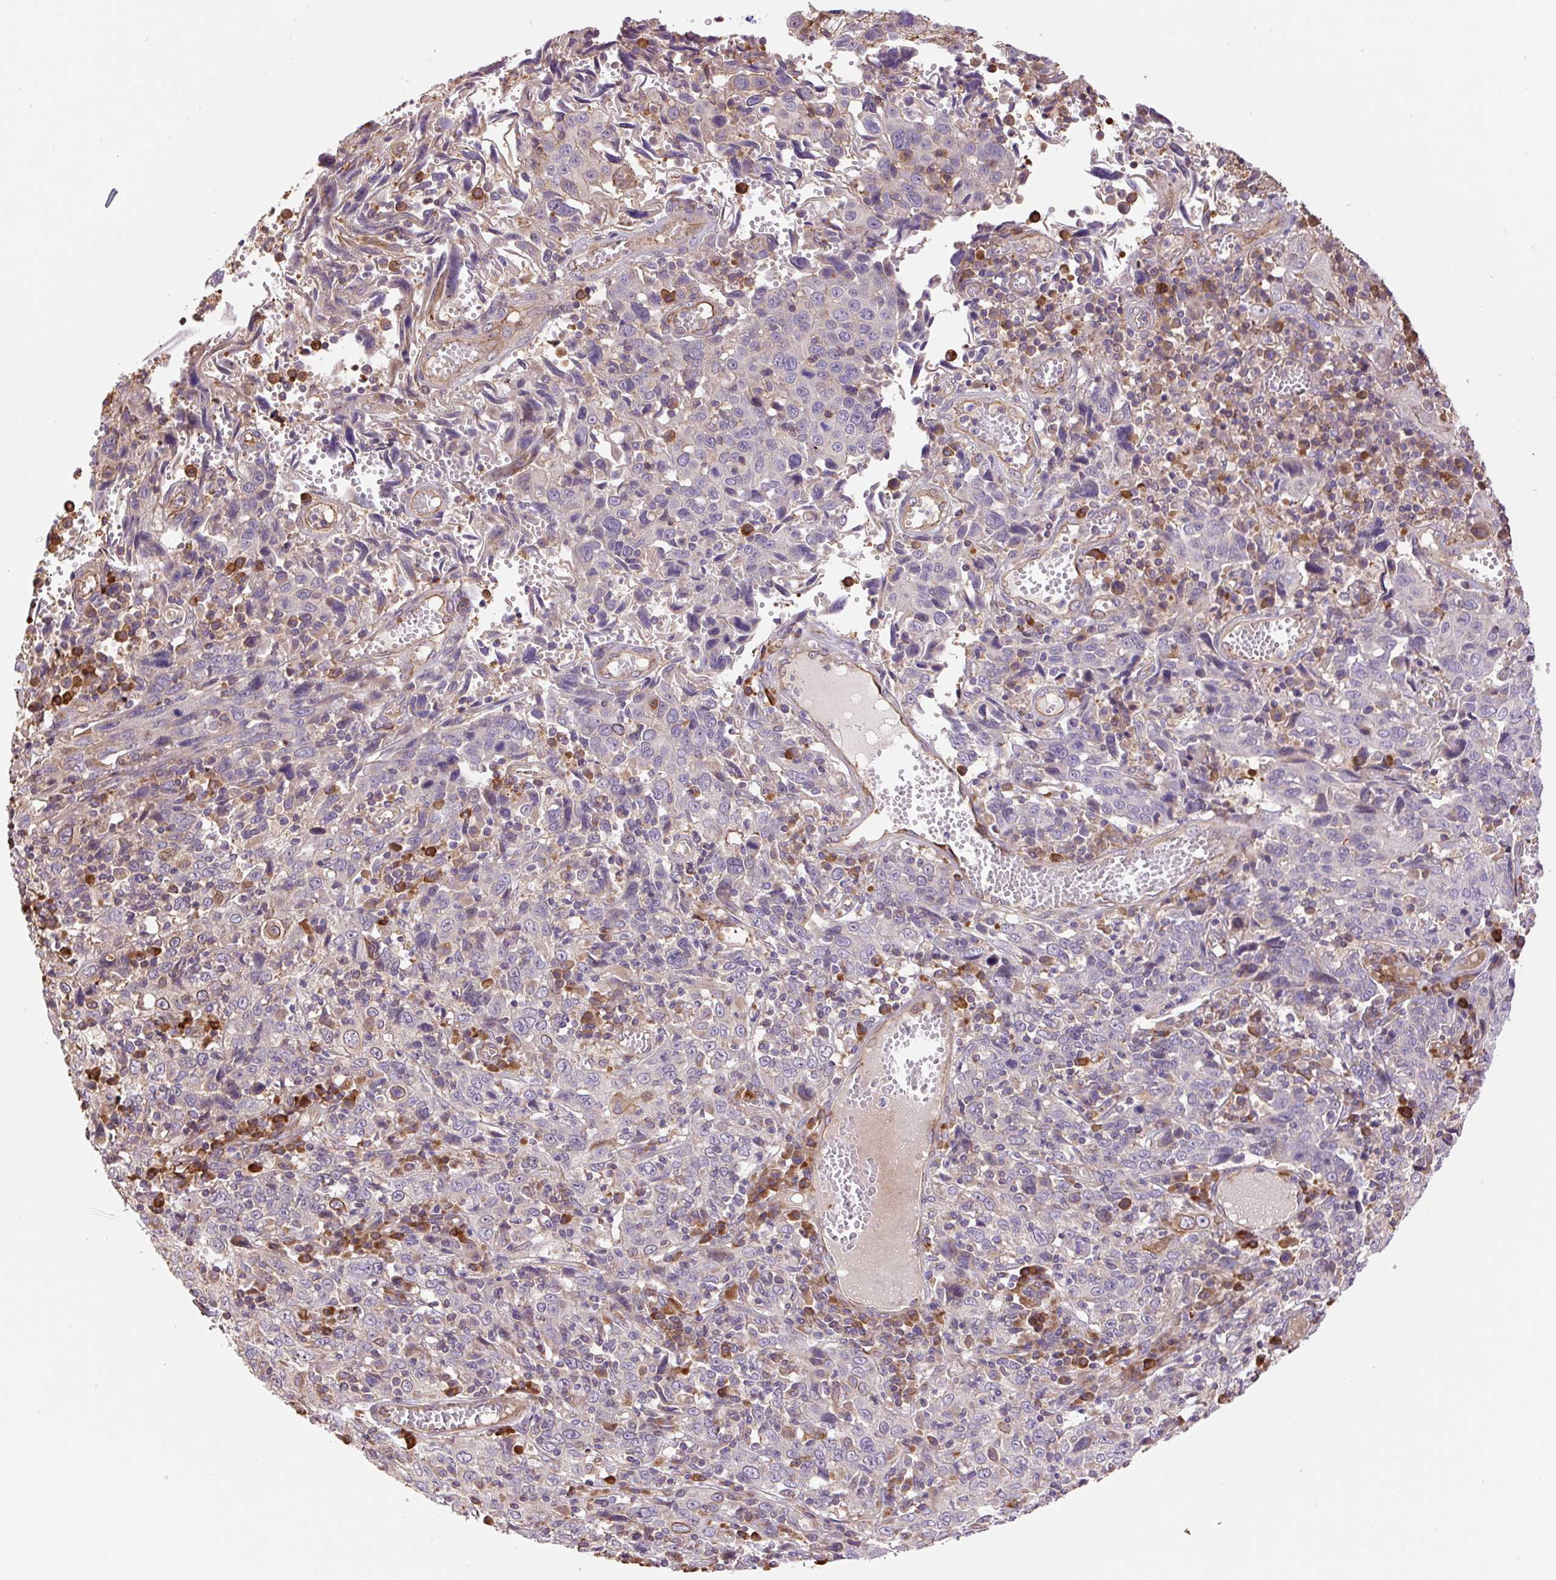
{"staining": {"intensity": "weak", "quantity": "<25%", "location": "cytoplasmic/membranous"}, "tissue": "cervical cancer", "cell_type": "Tumor cells", "image_type": "cancer", "snomed": [{"axis": "morphology", "description": "Squamous cell carcinoma, NOS"}, {"axis": "topography", "description": "Cervix"}], "caption": "The immunohistochemistry (IHC) histopathology image has no significant expression in tumor cells of cervical cancer (squamous cell carcinoma) tissue. (Stains: DAB immunohistochemistry (IHC) with hematoxylin counter stain, Microscopy: brightfield microscopy at high magnification).", "gene": "PPME1", "patient": {"sex": "female", "age": 46}}